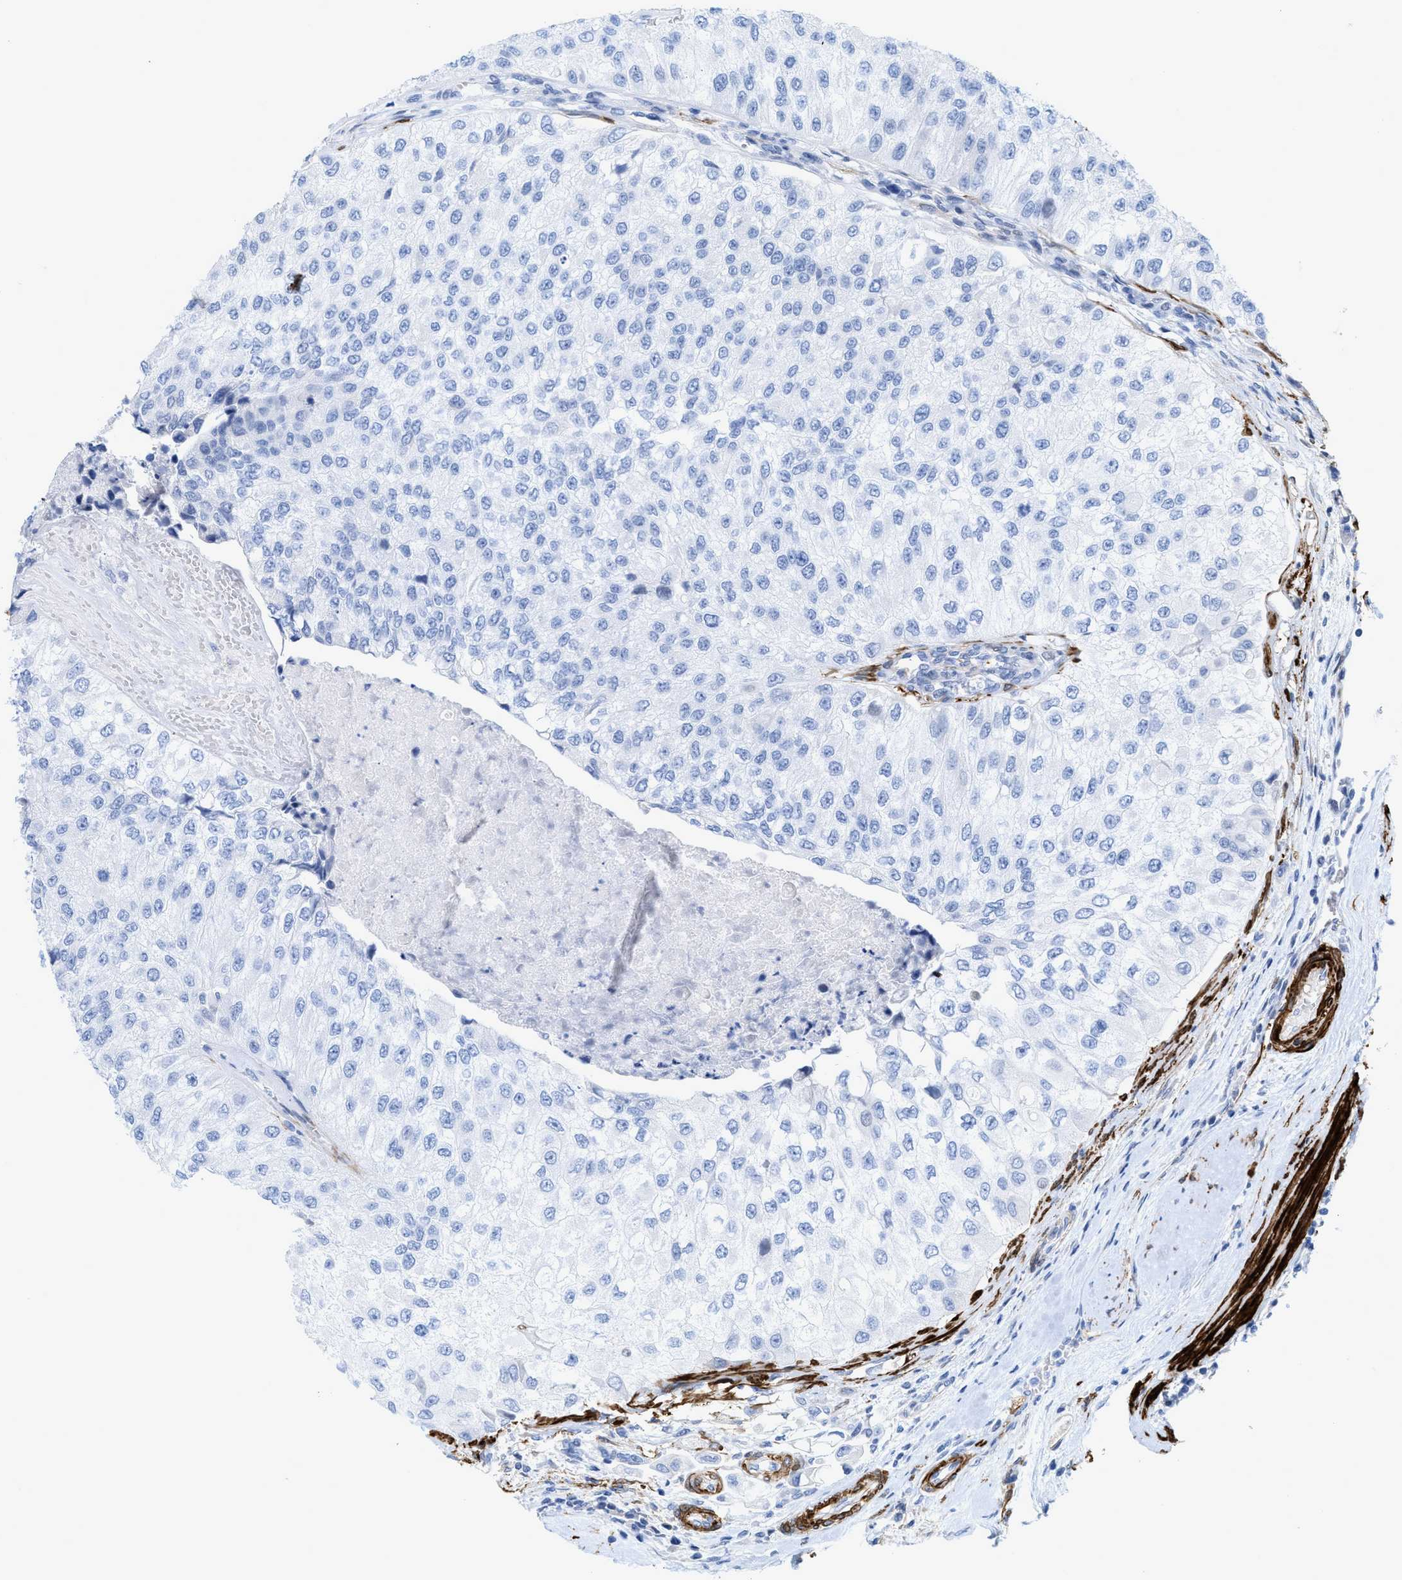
{"staining": {"intensity": "negative", "quantity": "none", "location": "none"}, "tissue": "urothelial cancer", "cell_type": "Tumor cells", "image_type": "cancer", "snomed": [{"axis": "morphology", "description": "Urothelial carcinoma, High grade"}, {"axis": "topography", "description": "Kidney"}, {"axis": "topography", "description": "Urinary bladder"}], "caption": "DAB immunohistochemical staining of urothelial cancer exhibits no significant staining in tumor cells.", "gene": "TAGLN", "patient": {"sex": "male", "age": 77}}